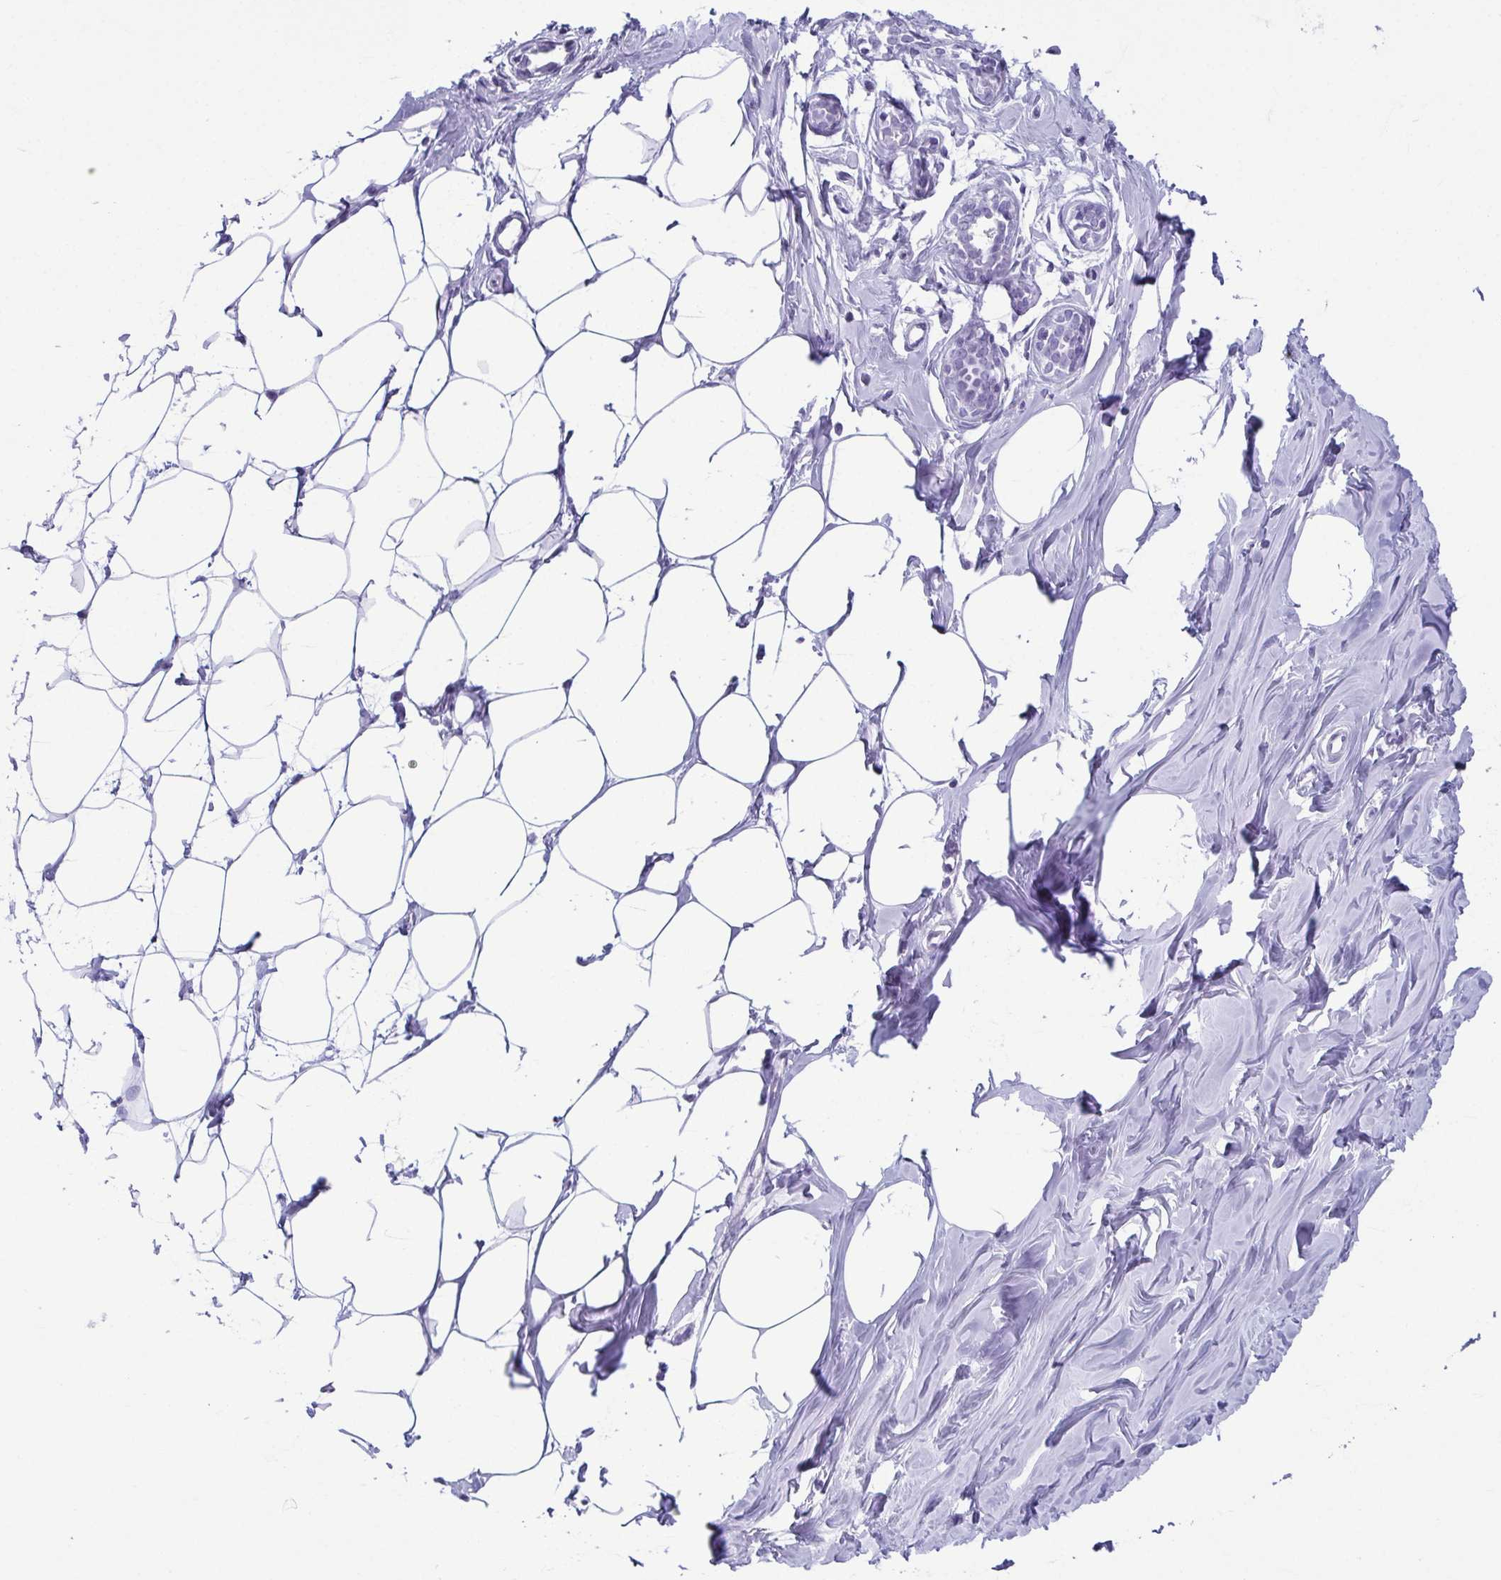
{"staining": {"intensity": "negative", "quantity": "none", "location": "none"}, "tissue": "breast", "cell_type": "Adipocytes", "image_type": "normal", "snomed": [{"axis": "morphology", "description": "Normal tissue, NOS"}, {"axis": "topography", "description": "Breast"}], "caption": "IHC photomicrograph of unremarkable breast: breast stained with DAB reveals no significant protein expression in adipocytes.", "gene": "TCEAL3", "patient": {"sex": "female", "age": 27}}